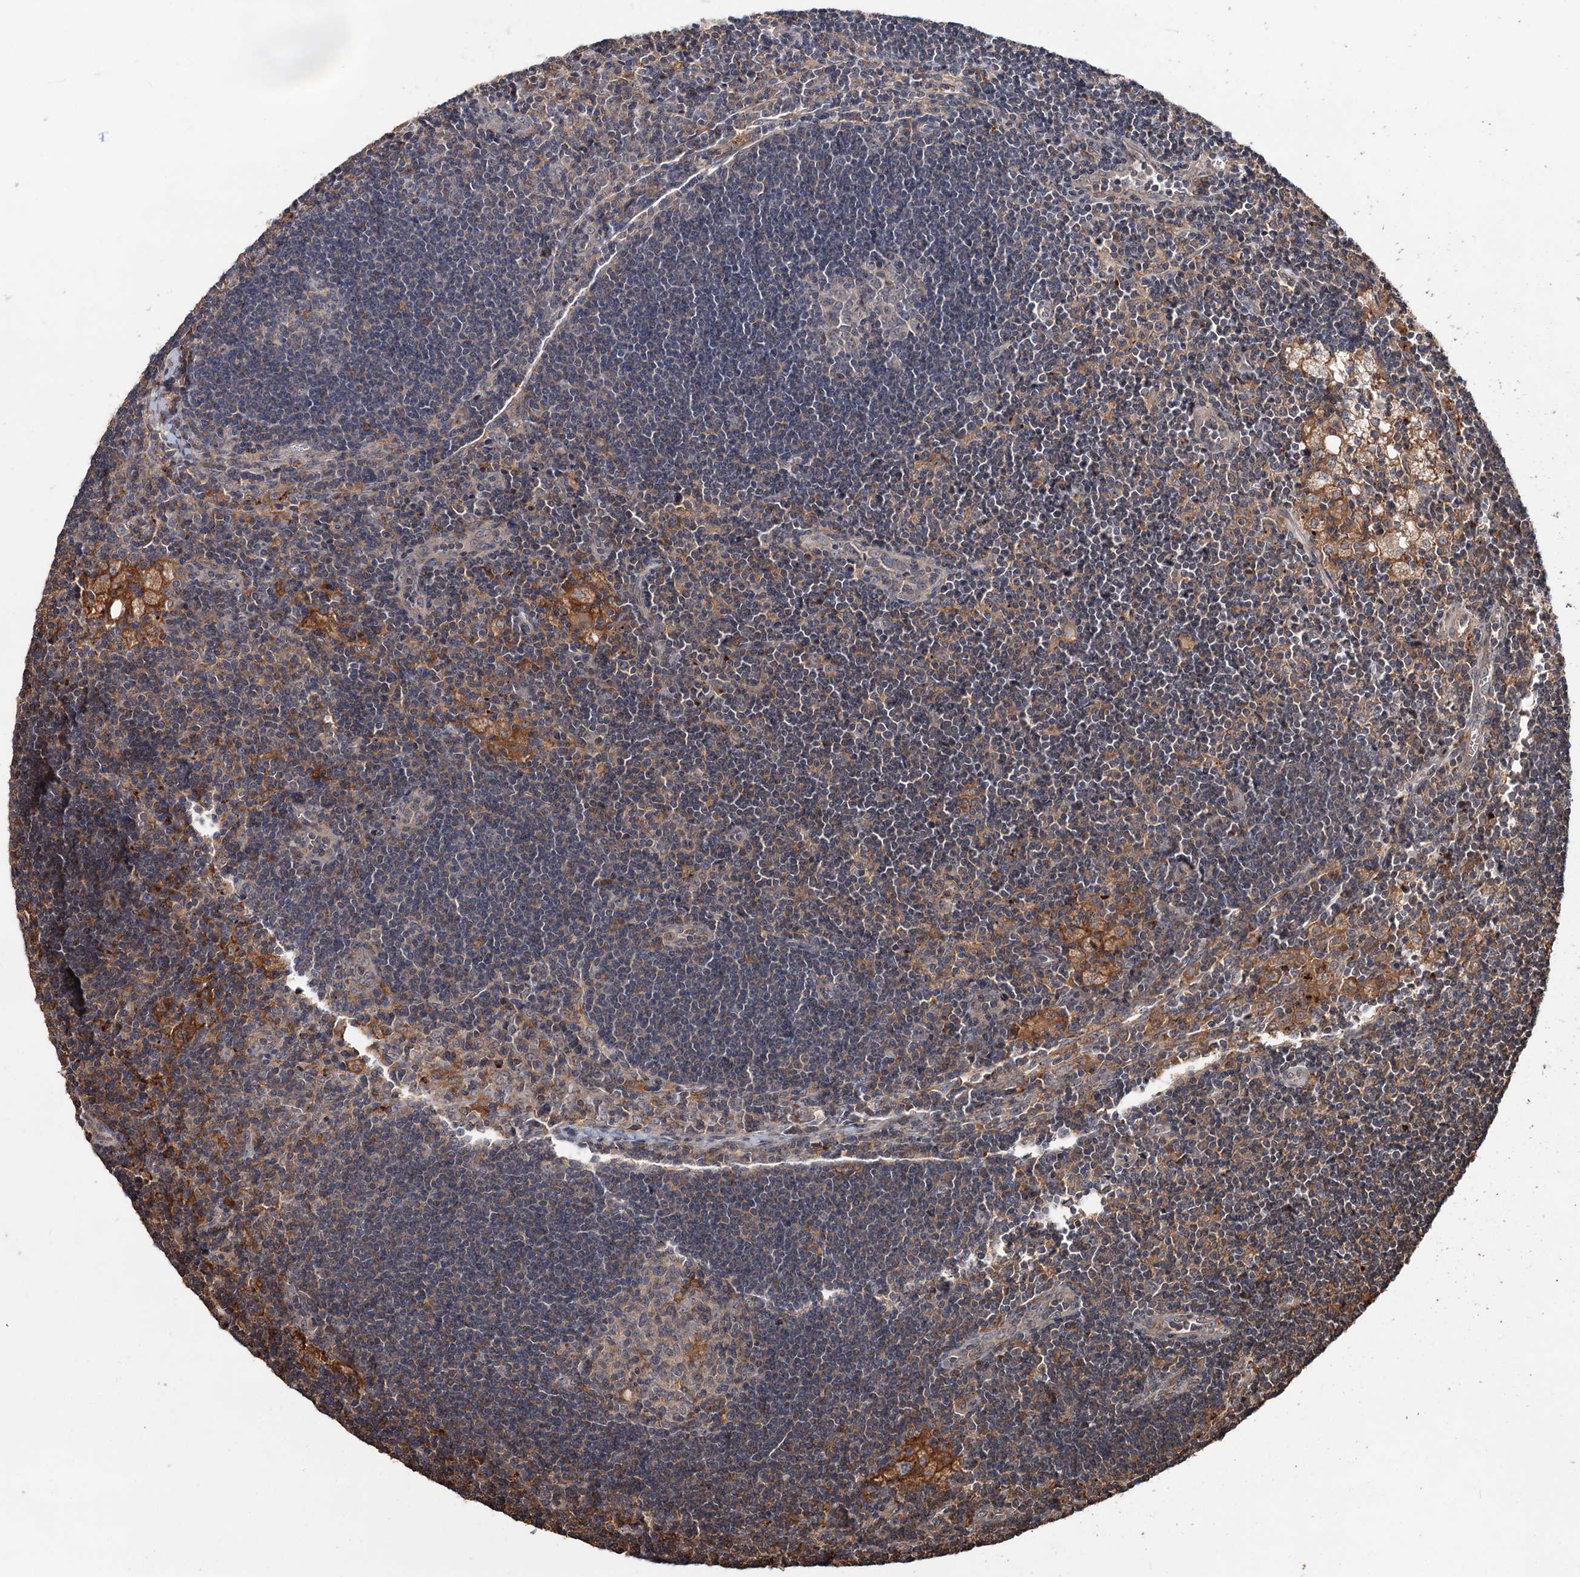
{"staining": {"intensity": "moderate", "quantity": "<25%", "location": "cytoplasmic/membranous"}, "tissue": "lymph node", "cell_type": "Germinal center cells", "image_type": "normal", "snomed": [{"axis": "morphology", "description": "Normal tissue, NOS"}, {"axis": "topography", "description": "Lymph node"}], "caption": "Protein staining of unremarkable lymph node shows moderate cytoplasmic/membranous positivity in approximately <25% of germinal center cells. The protein of interest is shown in brown color, while the nuclei are stained blue.", "gene": "GRIP1", "patient": {"sex": "male", "age": 24}}